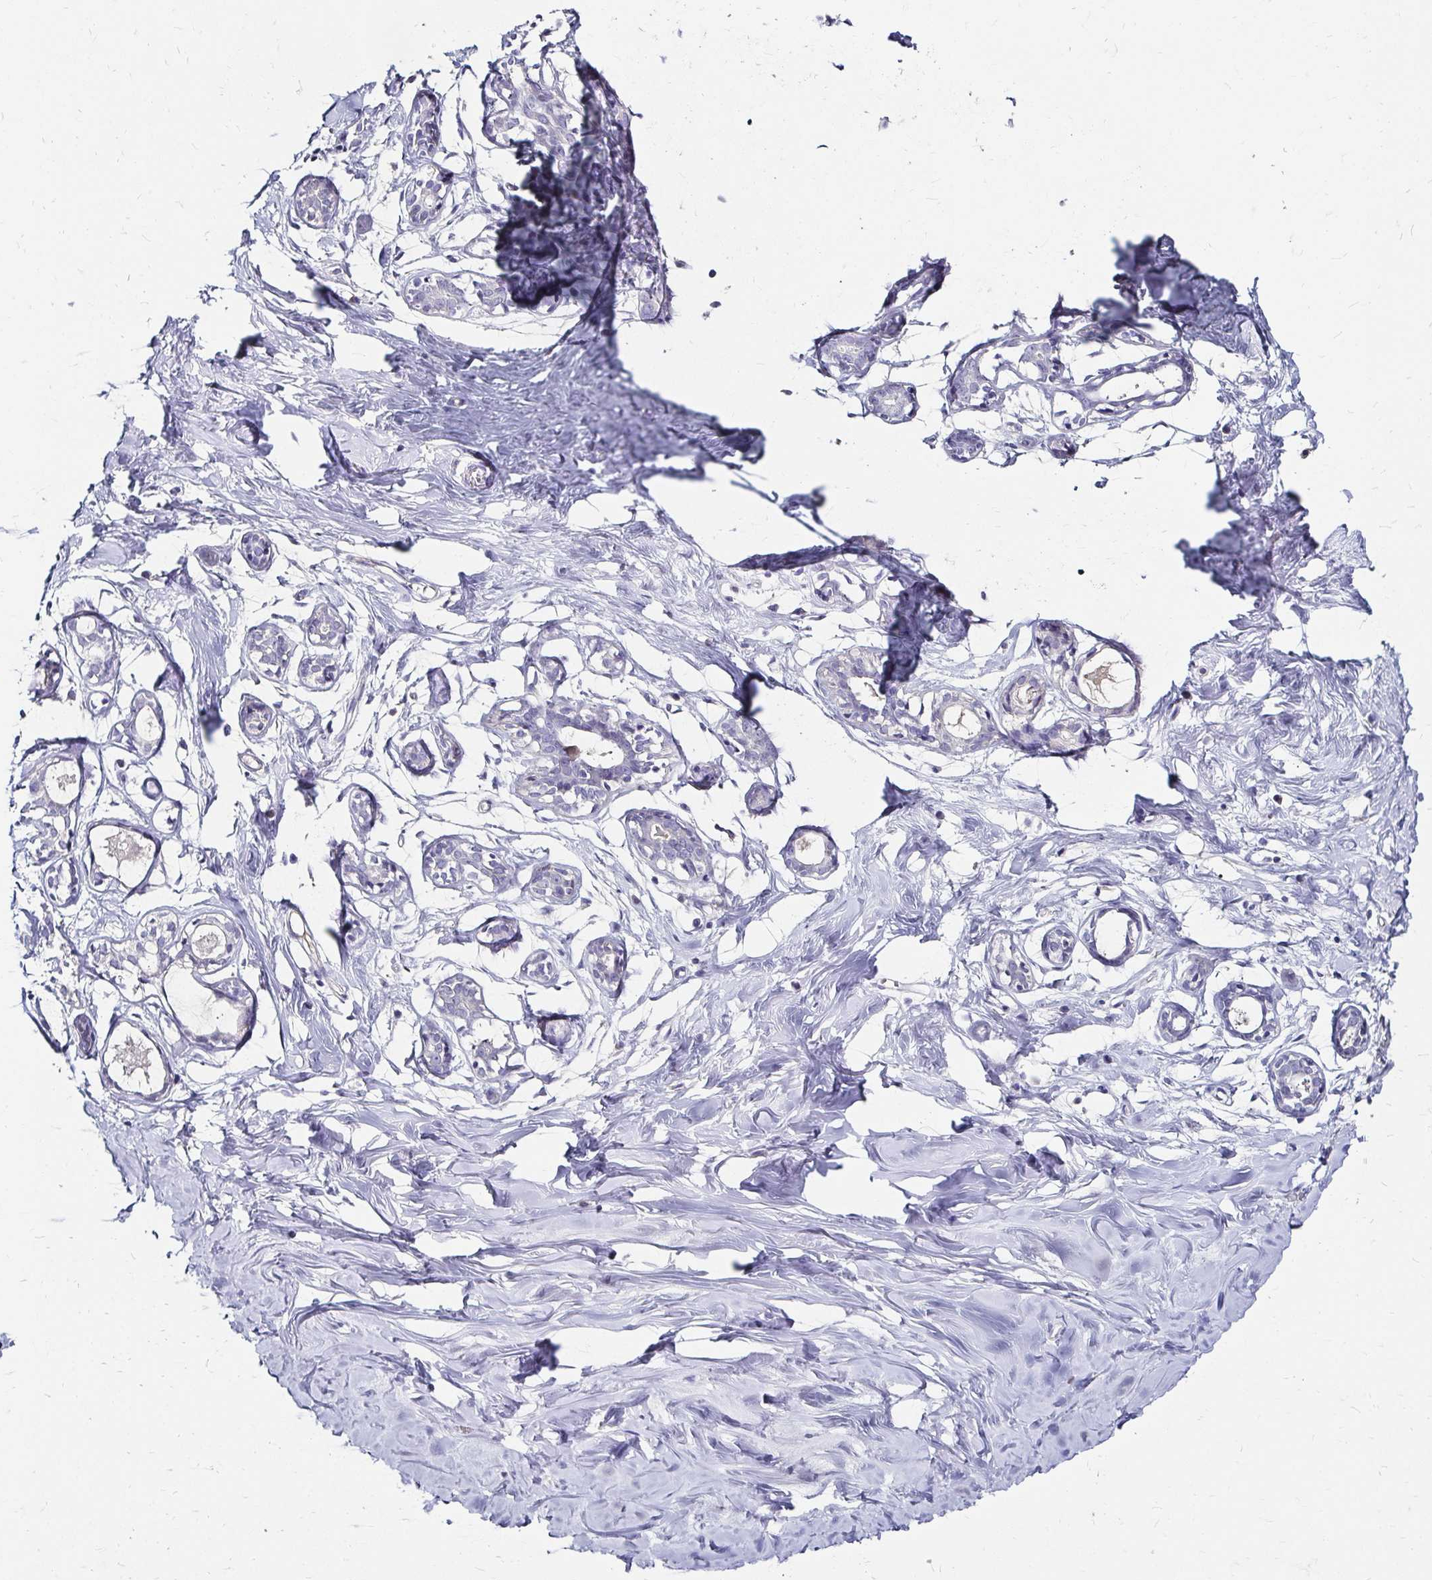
{"staining": {"intensity": "negative", "quantity": "none", "location": "none"}, "tissue": "breast", "cell_type": "Adipocytes", "image_type": "normal", "snomed": [{"axis": "morphology", "description": "Normal tissue, NOS"}, {"axis": "topography", "description": "Breast"}], "caption": "Breast stained for a protein using immunohistochemistry displays no staining adipocytes.", "gene": "SCG3", "patient": {"sex": "female", "age": 27}}